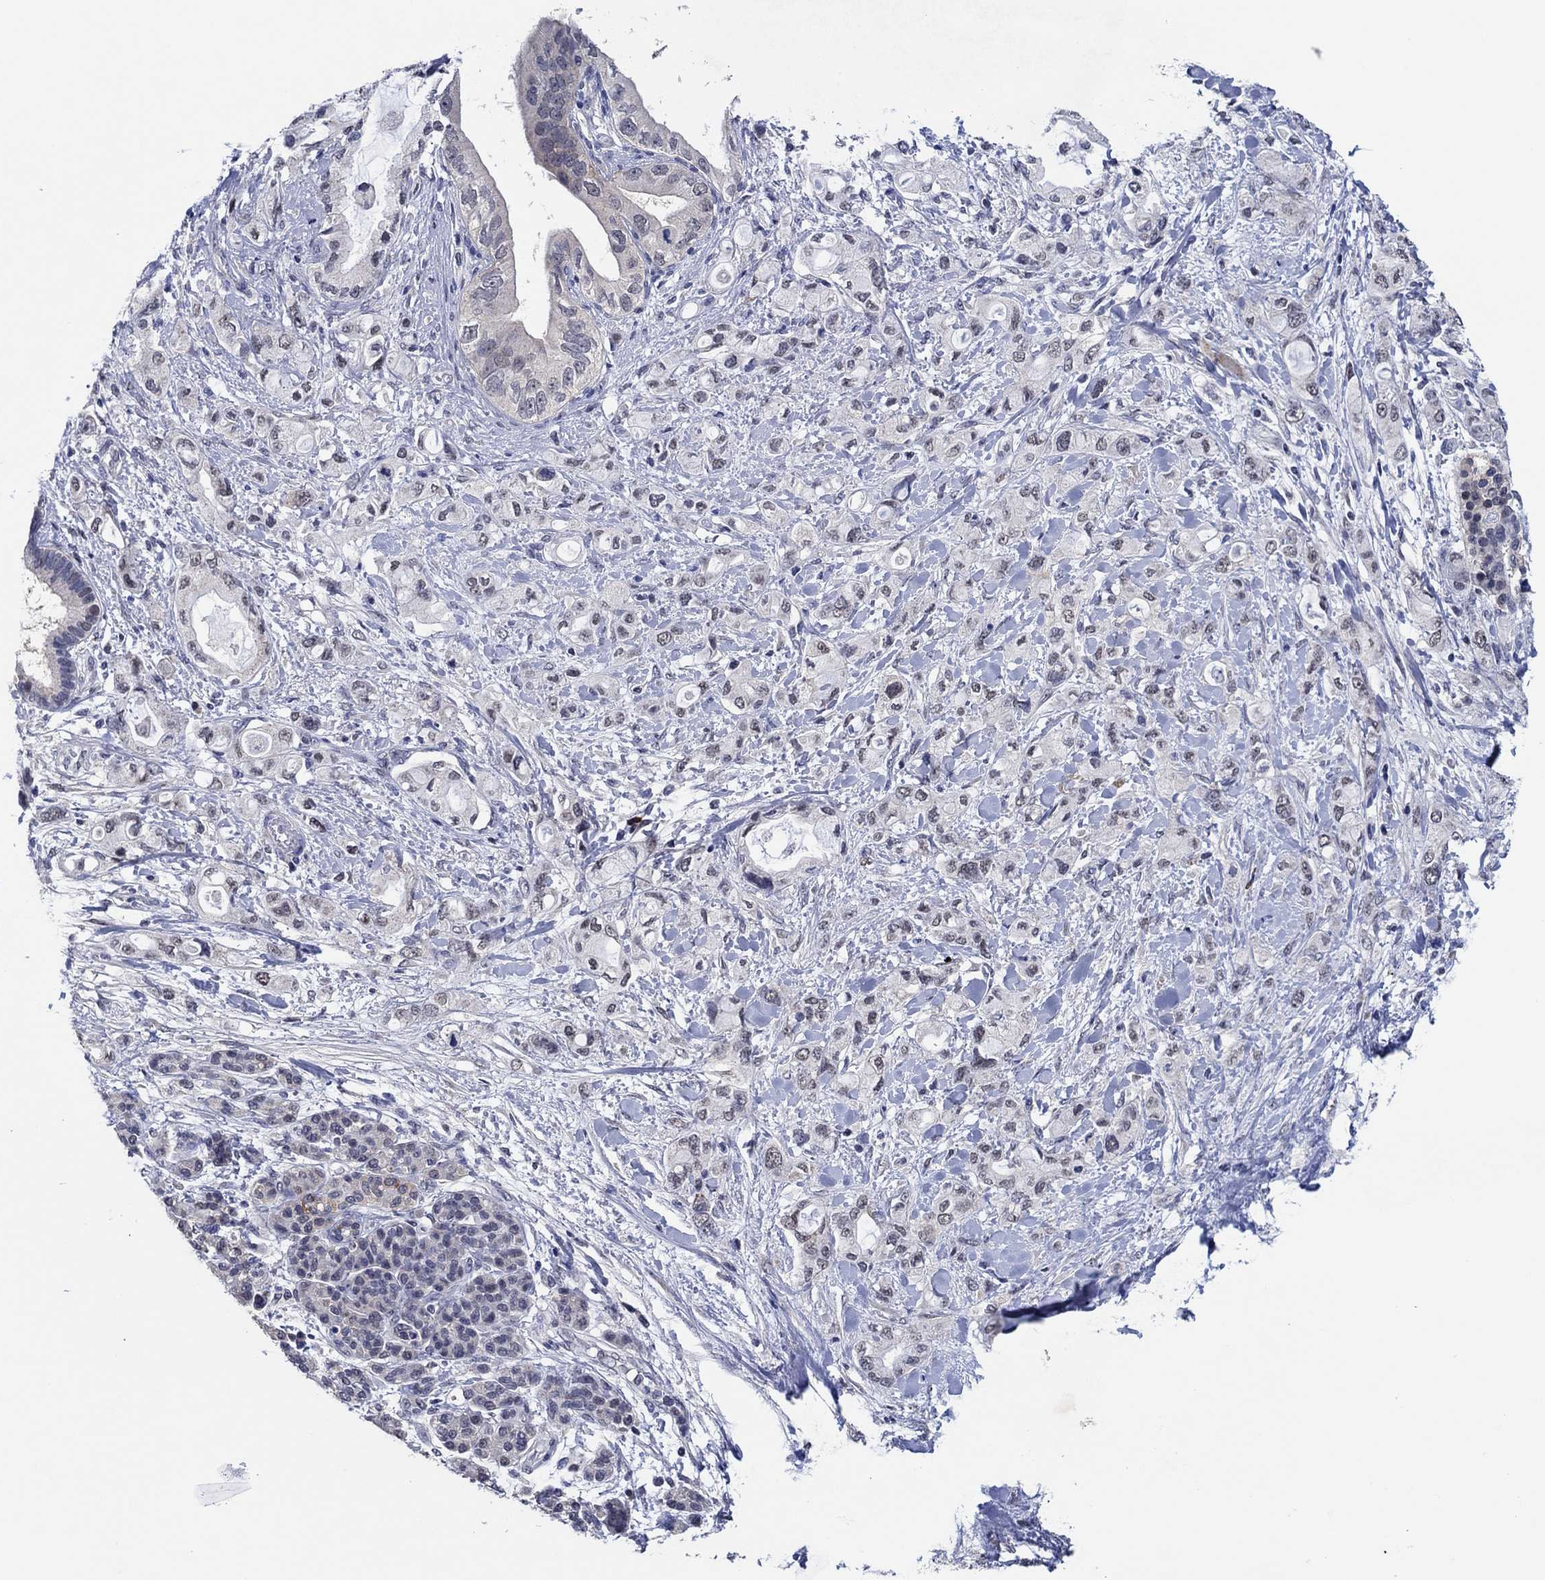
{"staining": {"intensity": "negative", "quantity": "none", "location": "none"}, "tissue": "pancreatic cancer", "cell_type": "Tumor cells", "image_type": "cancer", "snomed": [{"axis": "morphology", "description": "Adenocarcinoma, NOS"}, {"axis": "topography", "description": "Pancreas"}], "caption": "A micrograph of human pancreatic cancer (adenocarcinoma) is negative for staining in tumor cells.", "gene": "PRRT3", "patient": {"sex": "female", "age": 56}}